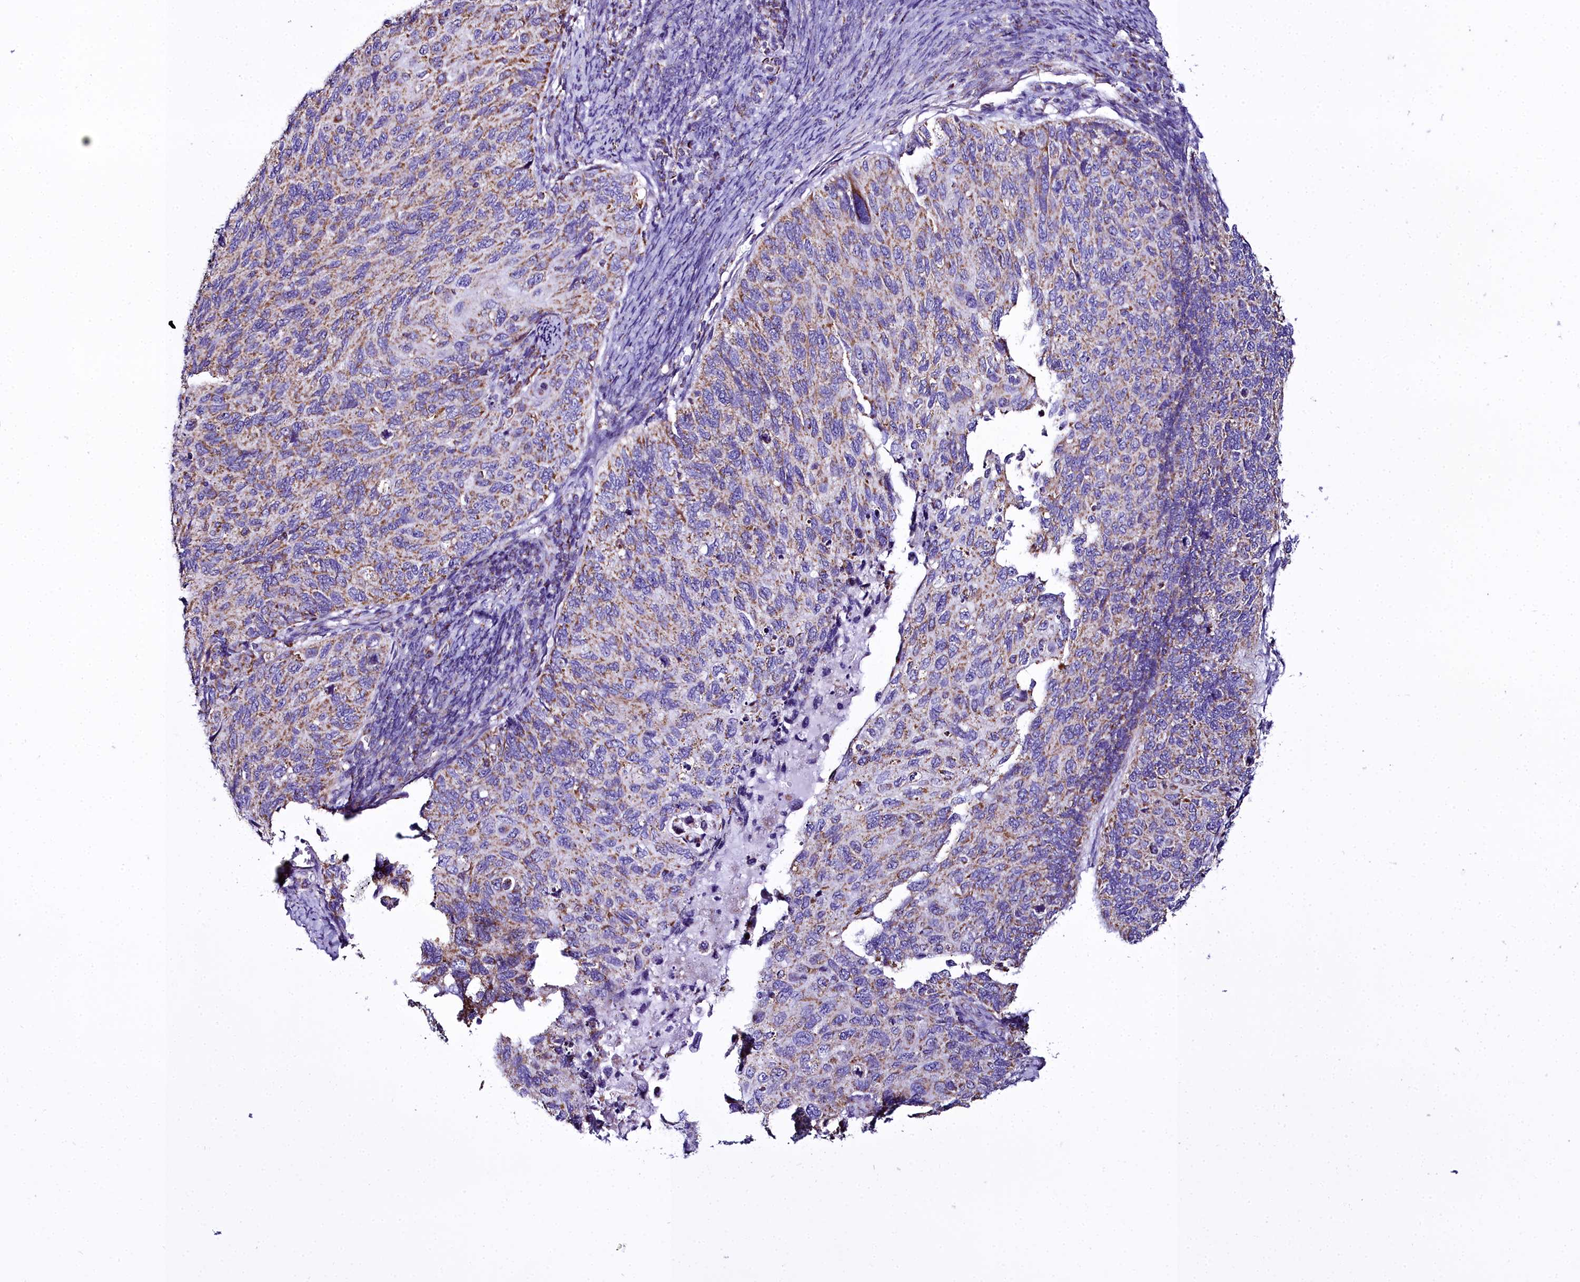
{"staining": {"intensity": "moderate", "quantity": "25%-75%", "location": "cytoplasmic/membranous"}, "tissue": "cervical cancer", "cell_type": "Tumor cells", "image_type": "cancer", "snomed": [{"axis": "morphology", "description": "Squamous cell carcinoma, NOS"}, {"axis": "topography", "description": "Cervix"}], "caption": "DAB immunohistochemical staining of squamous cell carcinoma (cervical) demonstrates moderate cytoplasmic/membranous protein expression in about 25%-75% of tumor cells.", "gene": "WDFY3", "patient": {"sex": "female", "age": 70}}